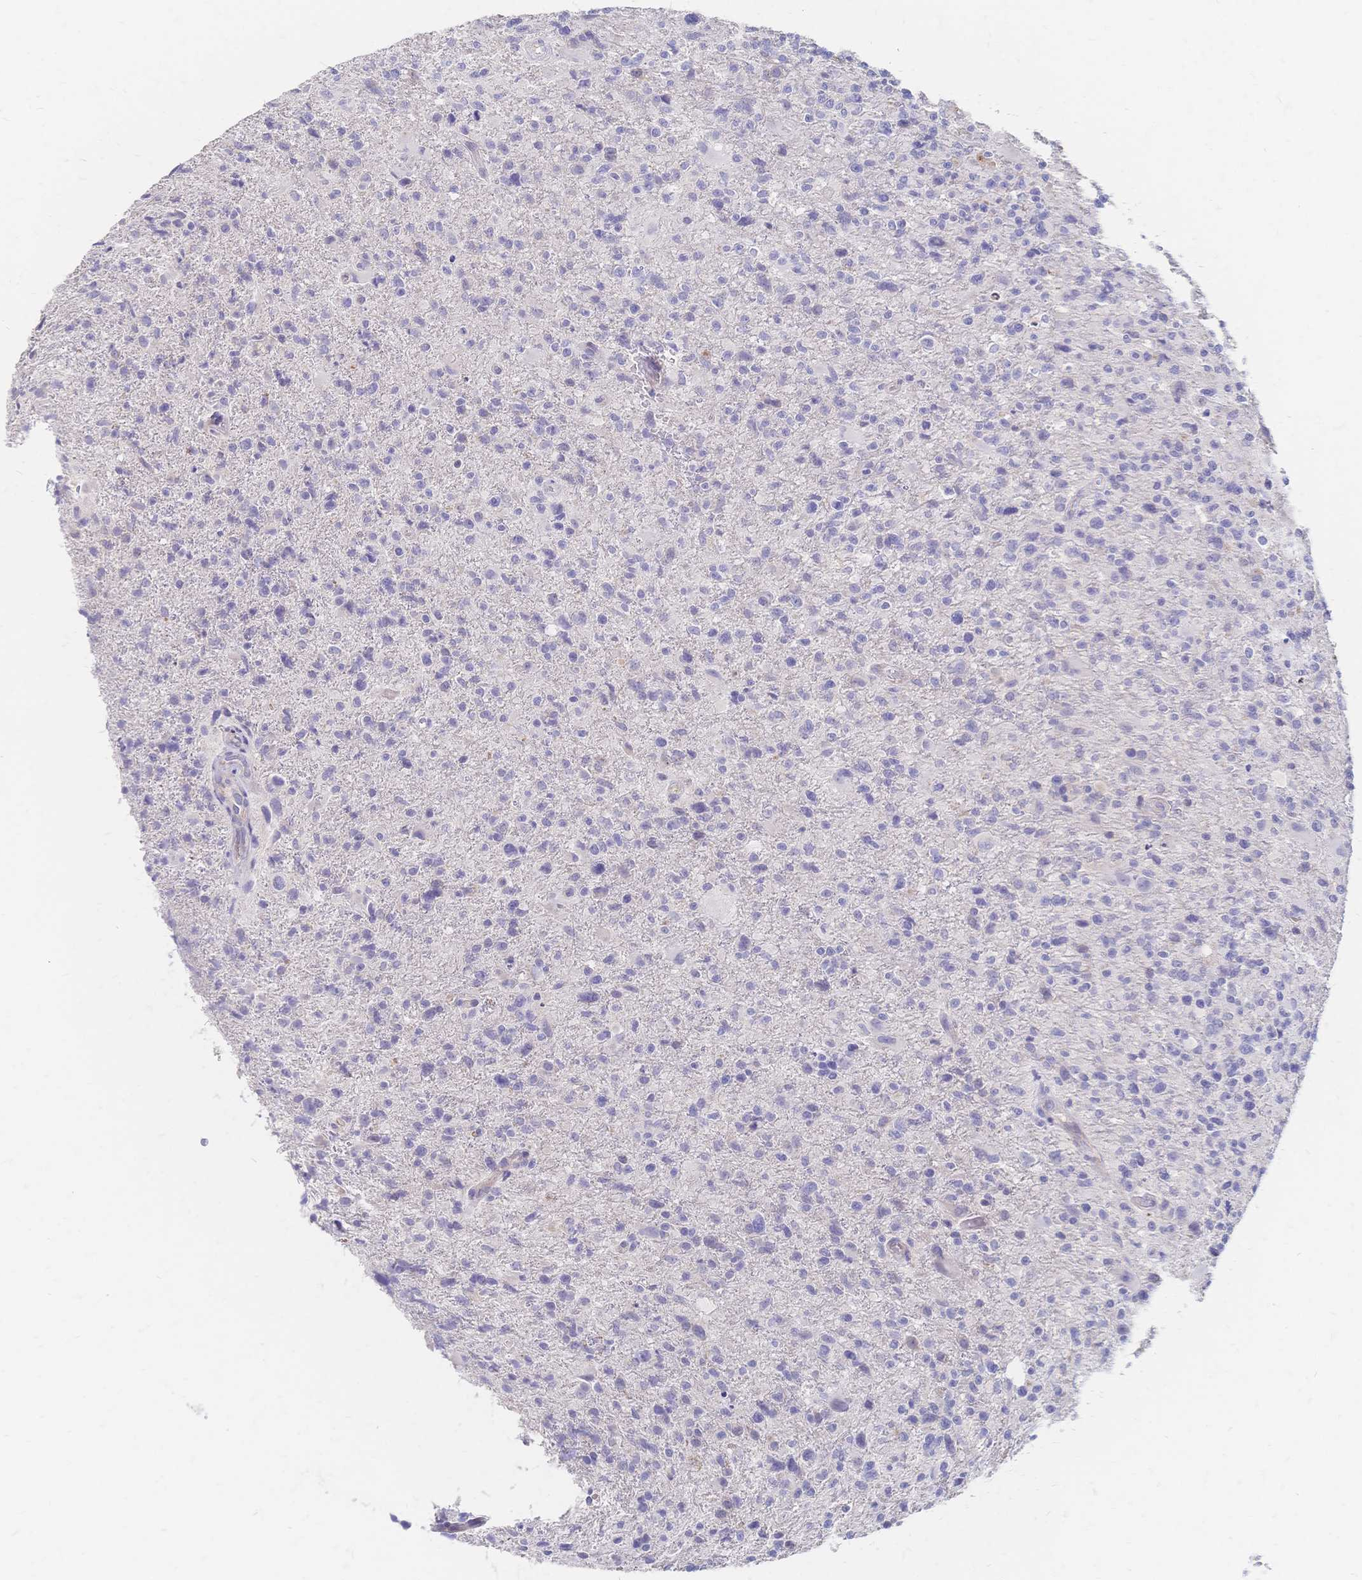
{"staining": {"intensity": "negative", "quantity": "none", "location": "none"}, "tissue": "glioma", "cell_type": "Tumor cells", "image_type": "cancer", "snomed": [{"axis": "morphology", "description": "Glioma, malignant, High grade"}, {"axis": "topography", "description": "Brain"}], "caption": "The IHC image has no significant expression in tumor cells of malignant high-grade glioma tissue.", "gene": "VWC2L", "patient": {"sex": "male", "age": 63}}